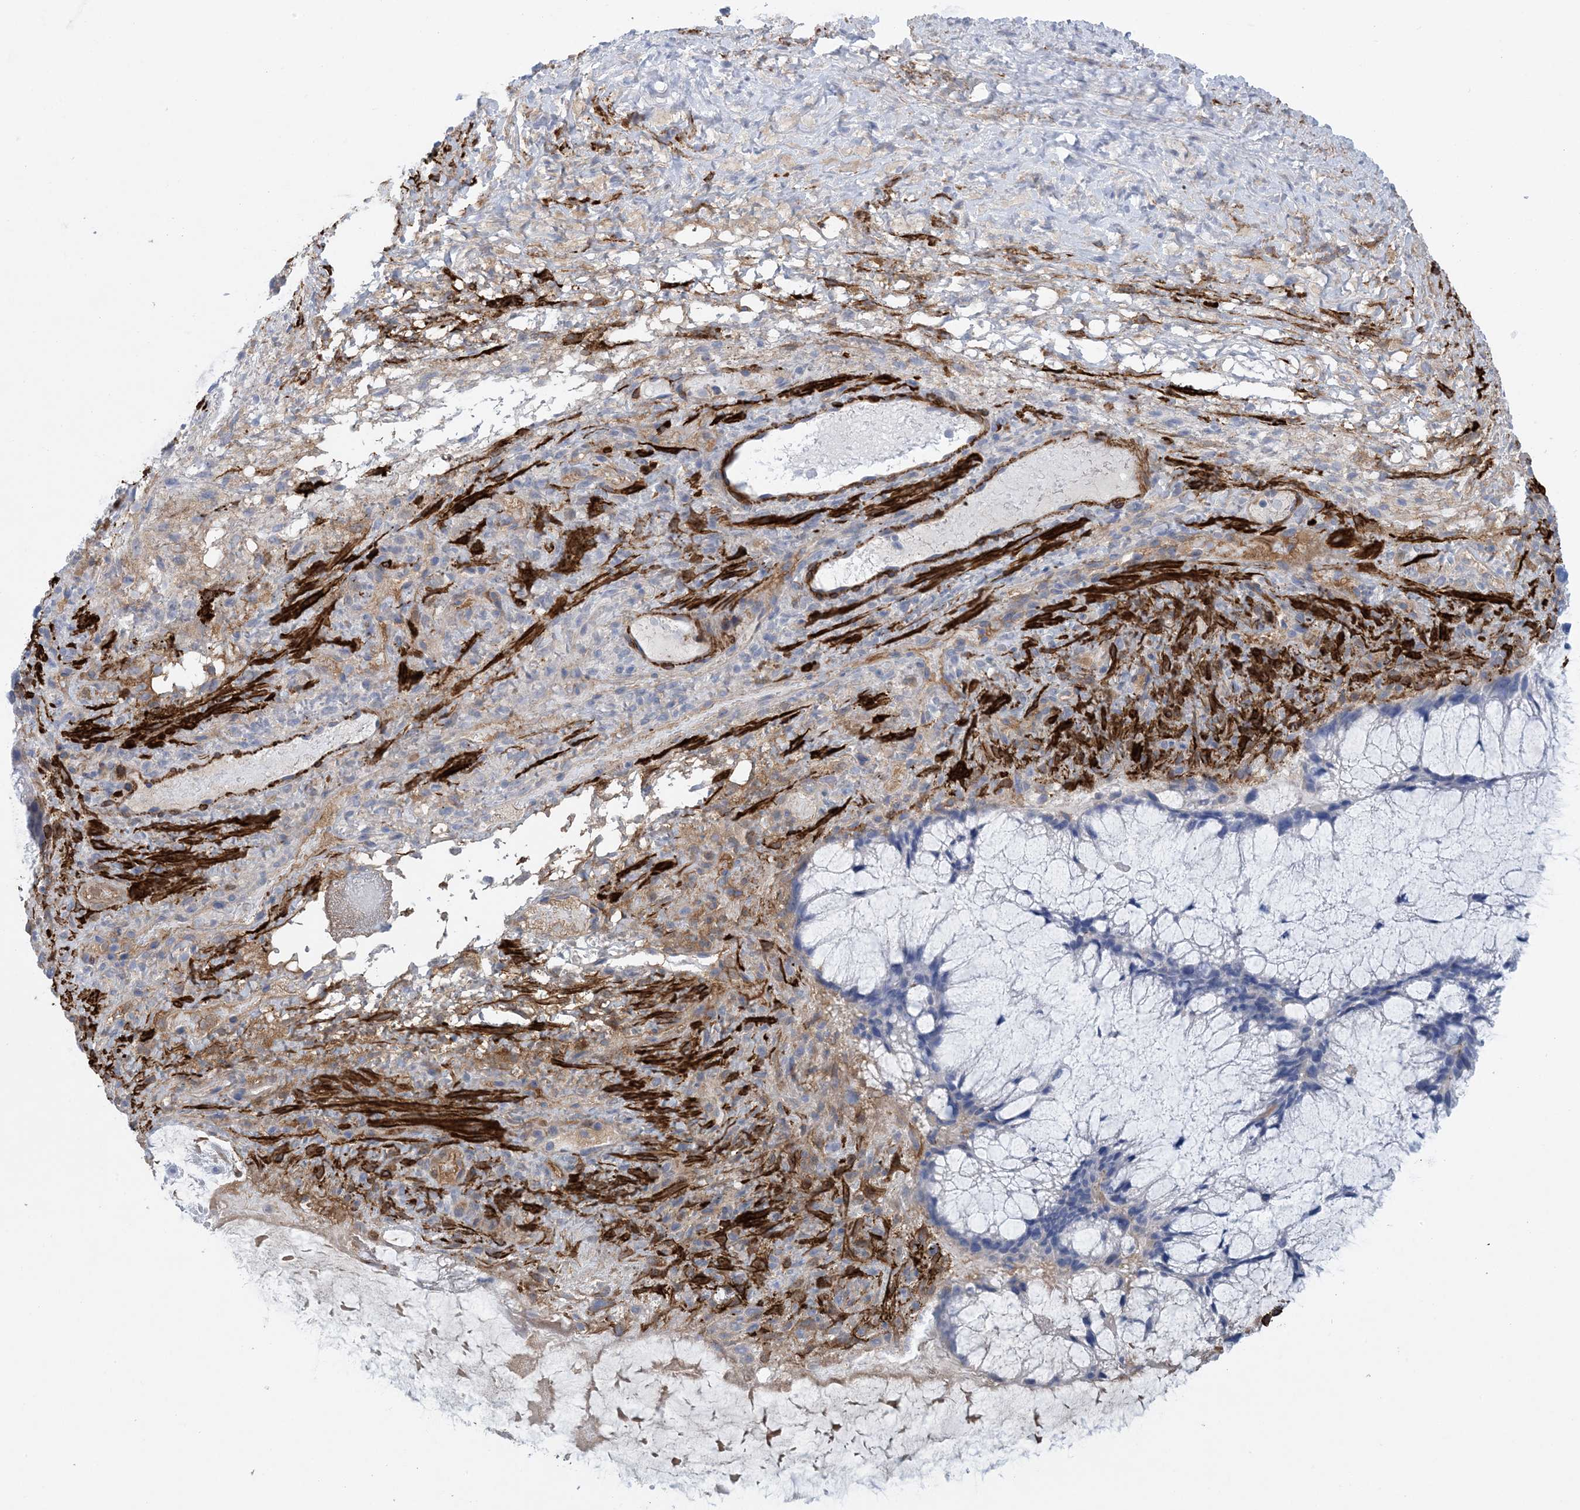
{"staining": {"intensity": "negative", "quantity": "none", "location": "none"}, "tissue": "ovarian cancer", "cell_type": "Tumor cells", "image_type": "cancer", "snomed": [{"axis": "morphology", "description": "Cystadenocarcinoma, mucinous, NOS"}, {"axis": "topography", "description": "Ovary"}], "caption": "Immunohistochemical staining of mucinous cystadenocarcinoma (ovarian) displays no significant staining in tumor cells.", "gene": "SHANK1", "patient": {"sex": "female", "age": 37}}